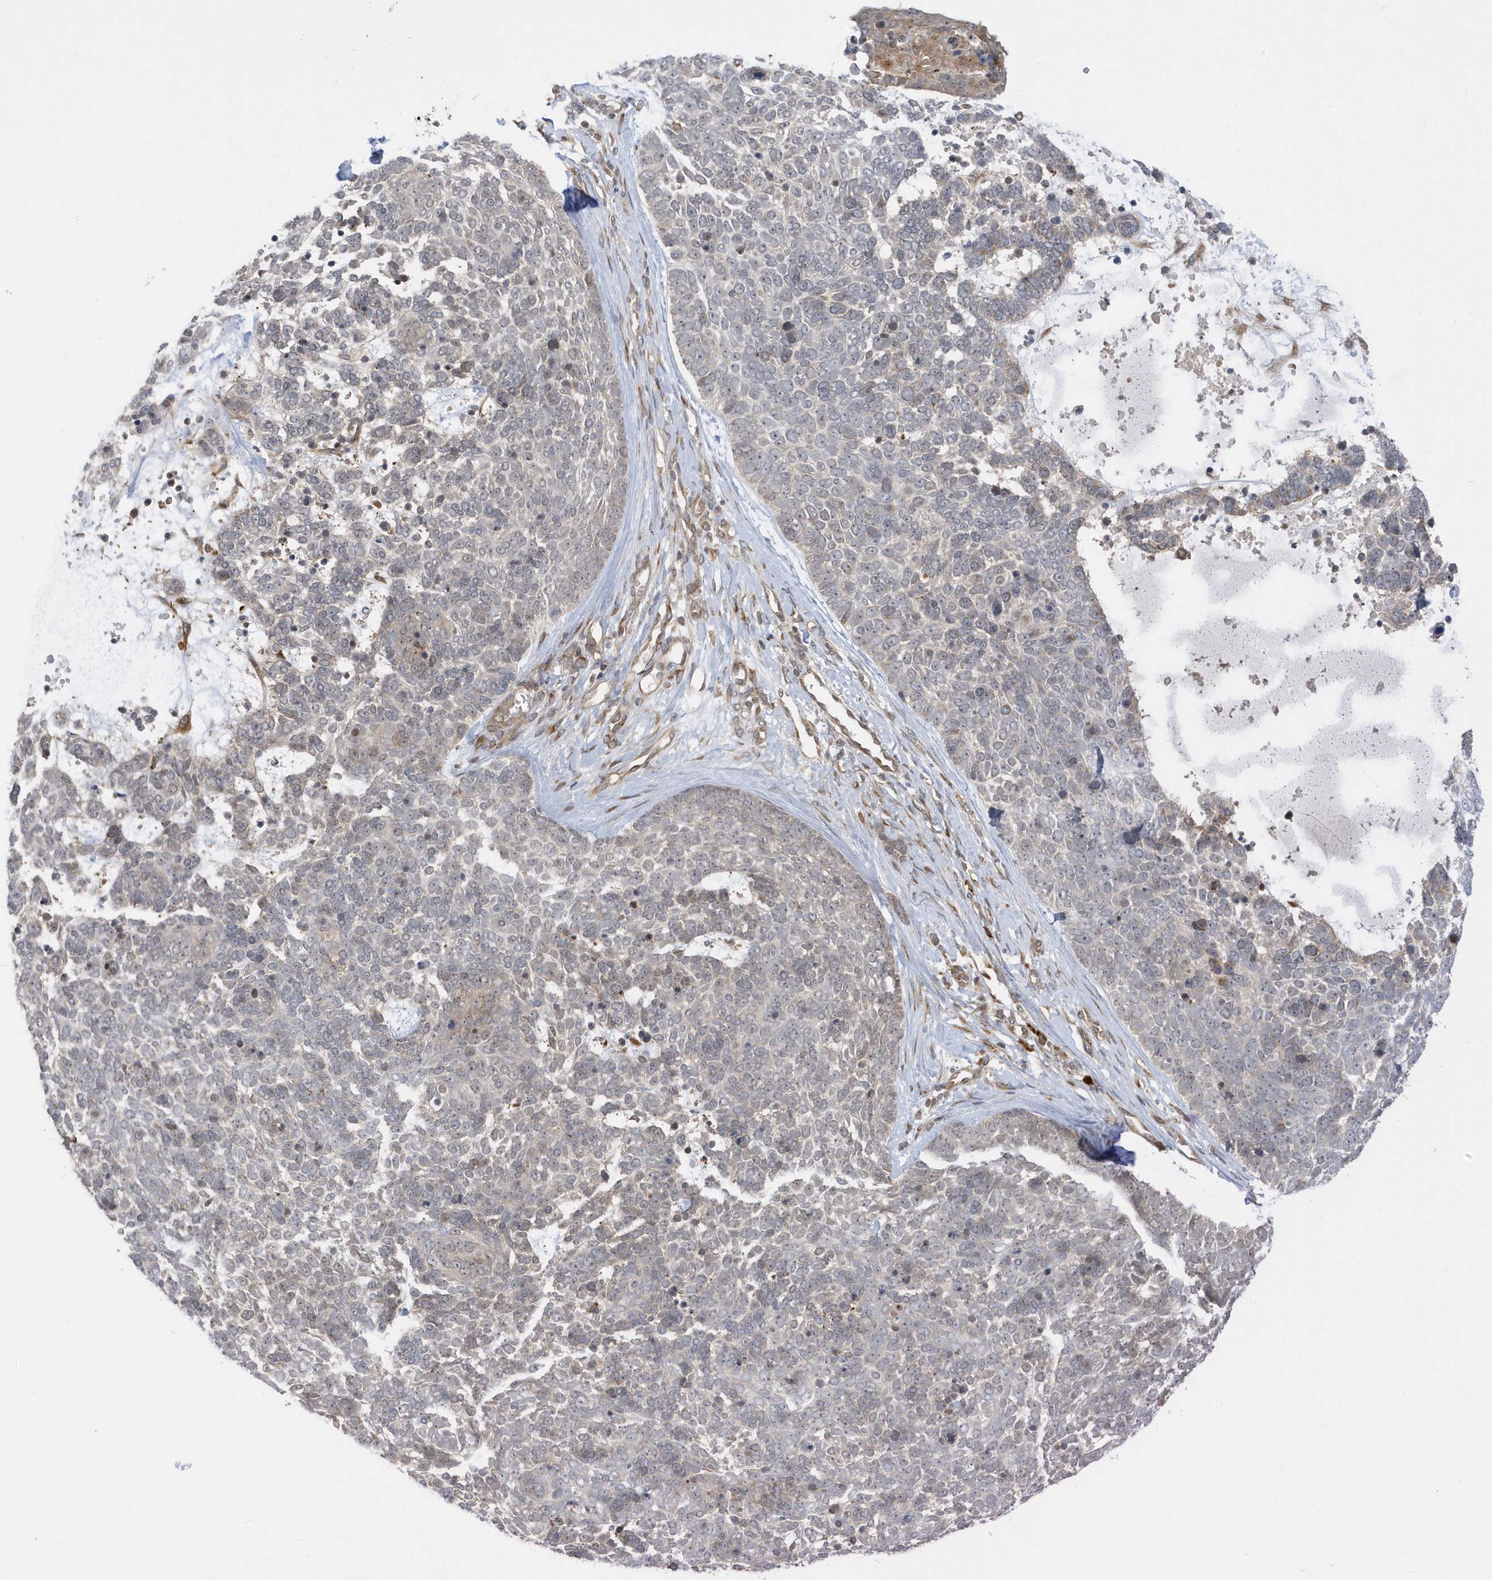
{"staining": {"intensity": "negative", "quantity": "none", "location": "none"}, "tissue": "skin cancer", "cell_type": "Tumor cells", "image_type": "cancer", "snomed": [{"axis": "morphology", "description": "Basal cell carcinoma"}, {"axis": "topography", "description": "Skin"}], "caption": "A high-resolution micrograph shows IHC staining of basal cell carcinoma (skin), which demonstrates no significant expression in tumor cells. (Immunohistochemistry (ihc), brightfield microscopy, high magnification).", "gene": "METTL21A", "patient": {"sex": "female", "age": 81}}